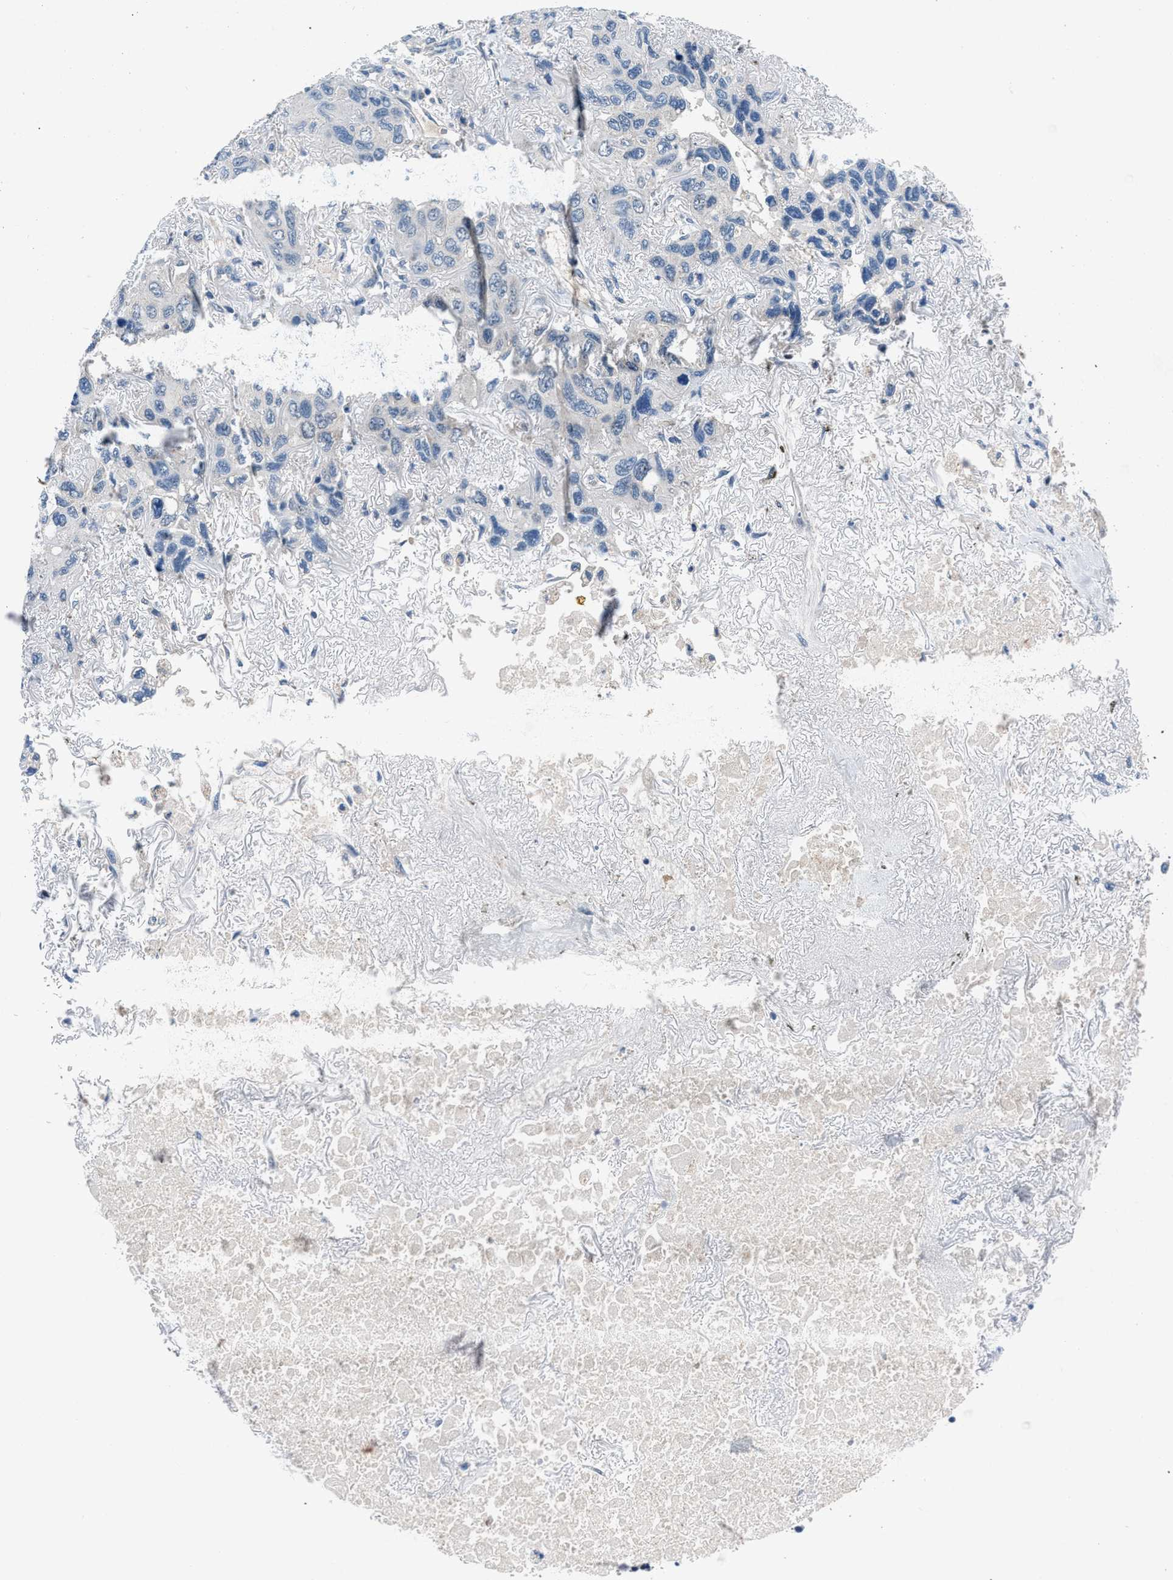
{"staining": {"intensity": "negative", "quantity": "none", "location": "none"}, "tissue": "lung cancer", "cell_type": "Tumor cells", "image_type": "cancer", "snomed": [{"axis": "morphology", "description": "Squamous cell carcinoma, NOS"}, {"axis": "topography", "description": "Lung"}], "caption": "This is a image of immunohistochemistry (IHC) staining of lung cancer (squamous cell carcinoma), which shows no positivity in tumor cells.", "gene": "DENND6B", "patient": {"sex": "female", "age": 73}}